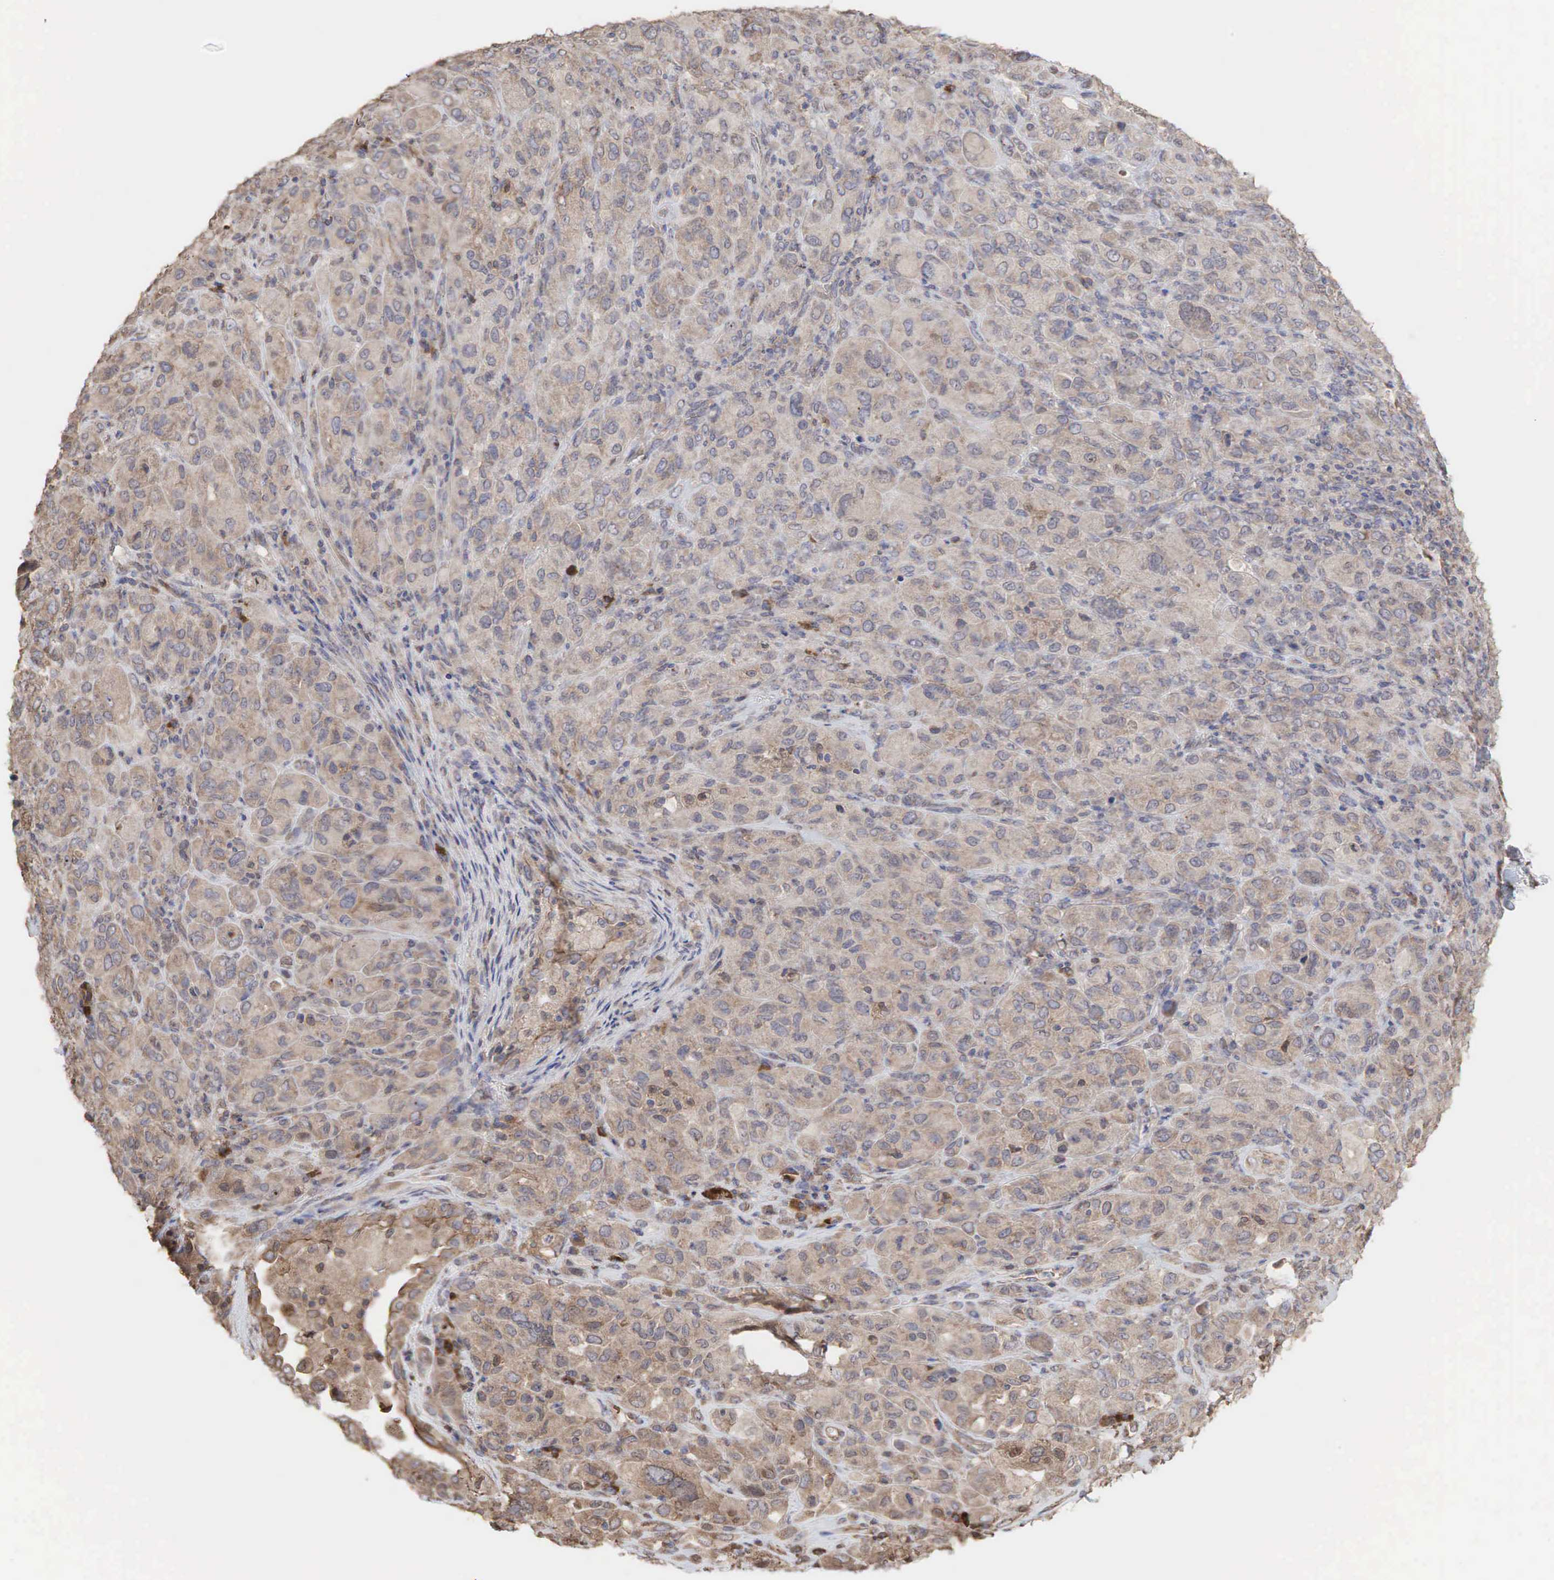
{"staining": {"intensity": "weak", "quantity": ">75%", "location": "cytoplasmic/membranous"}, "tissue": "melanoma", "cell_type": "Tumor cells", "image_type": "cancer", "snomed": [{"axis": "morphology", "description": "Malignant melanoma, Metastatic site"}, {"axis": "topography", "description": "Skin"}], "caption": "Tumor cells show weak cytoplasmic/membranous positivity in about >75% of cells in malignant melanoma (metastatic site). The protein of interest is stained brown, and the nuclei are stained in blue (DAB IHC with brightfield microscopy, high magnification).", "gene": "PABPC5", "patient": {"sex": "male", "age": 32}}